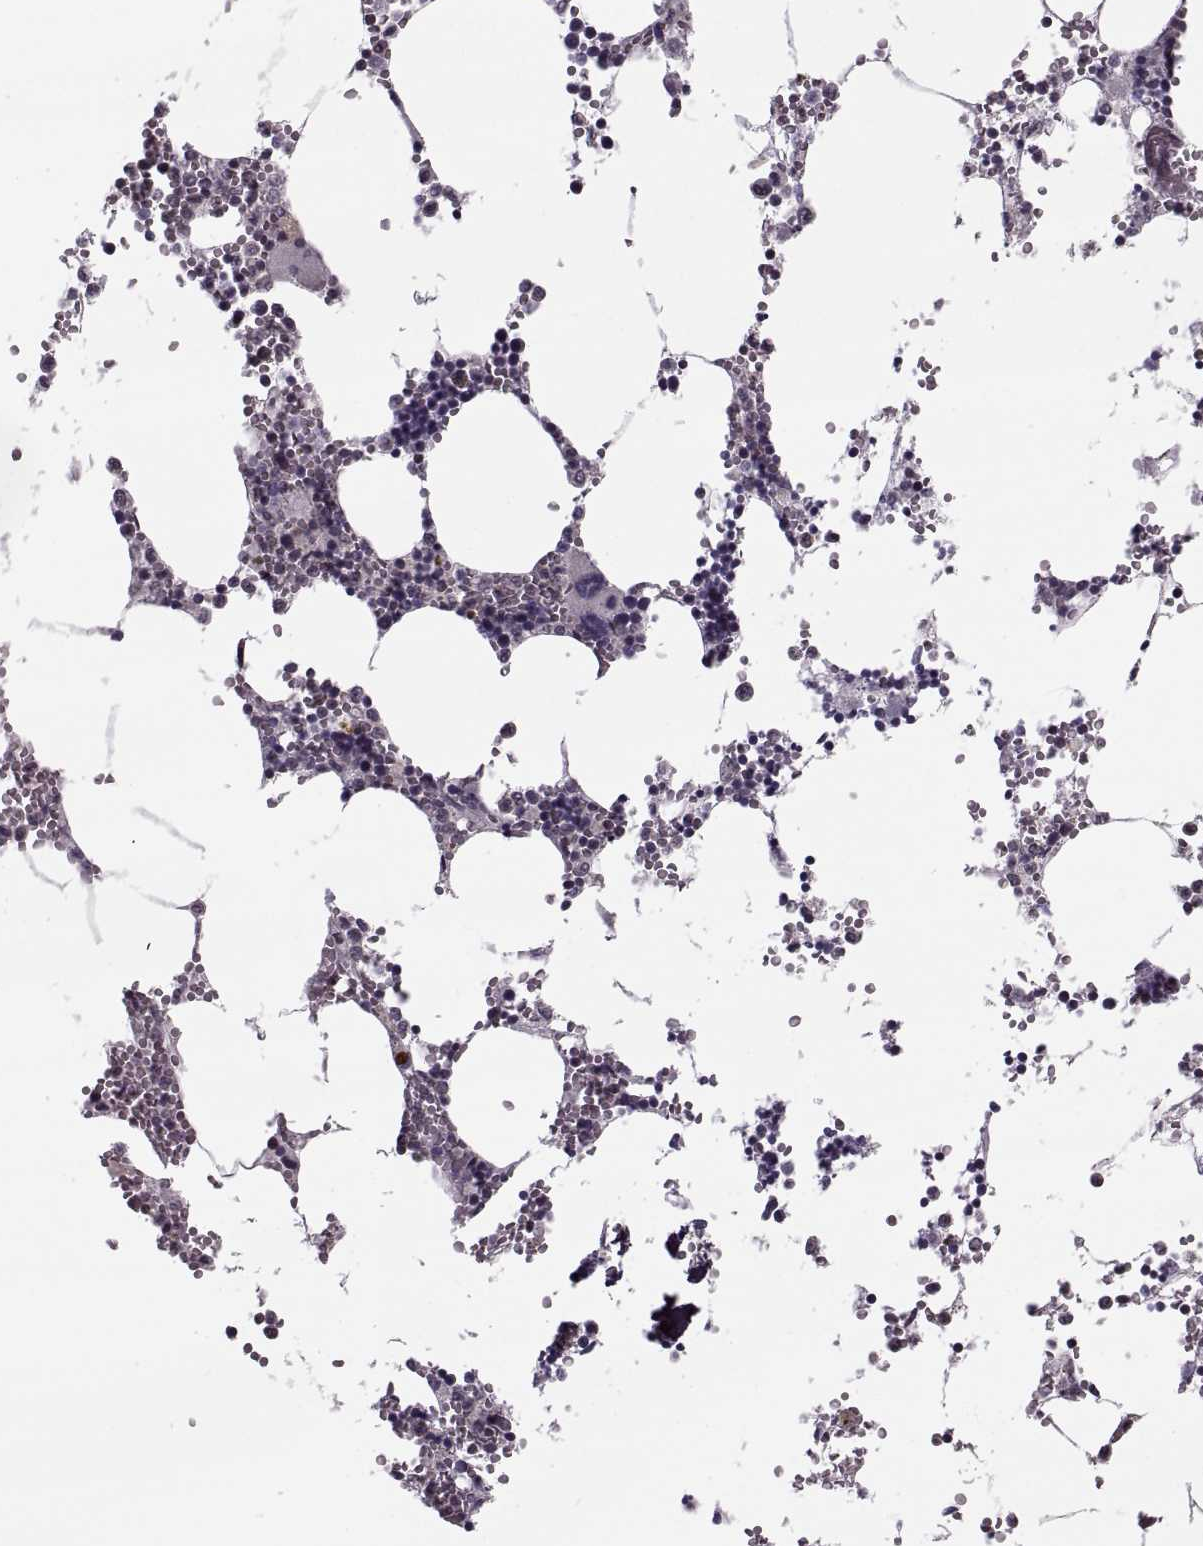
{"staining": {"intensity": "negative", "quantity": "none", "location": "none"}, "tissue": "bone marrow", "cell_type": "Hematopoietic cells", "image_type": "normal", "snomed": [{"axis": "morphology", "description": "Normal tissue, NOS"}, {"axis": "topography", "description": "Bone marrow"}], "caption": "High power microscopy image of an IHC micrograph of benign bone marrow, revealing no significant positivity in hematopoietic cells.", "gene": "LUZP2", "patient": {"sex": "male", "age": 54}}